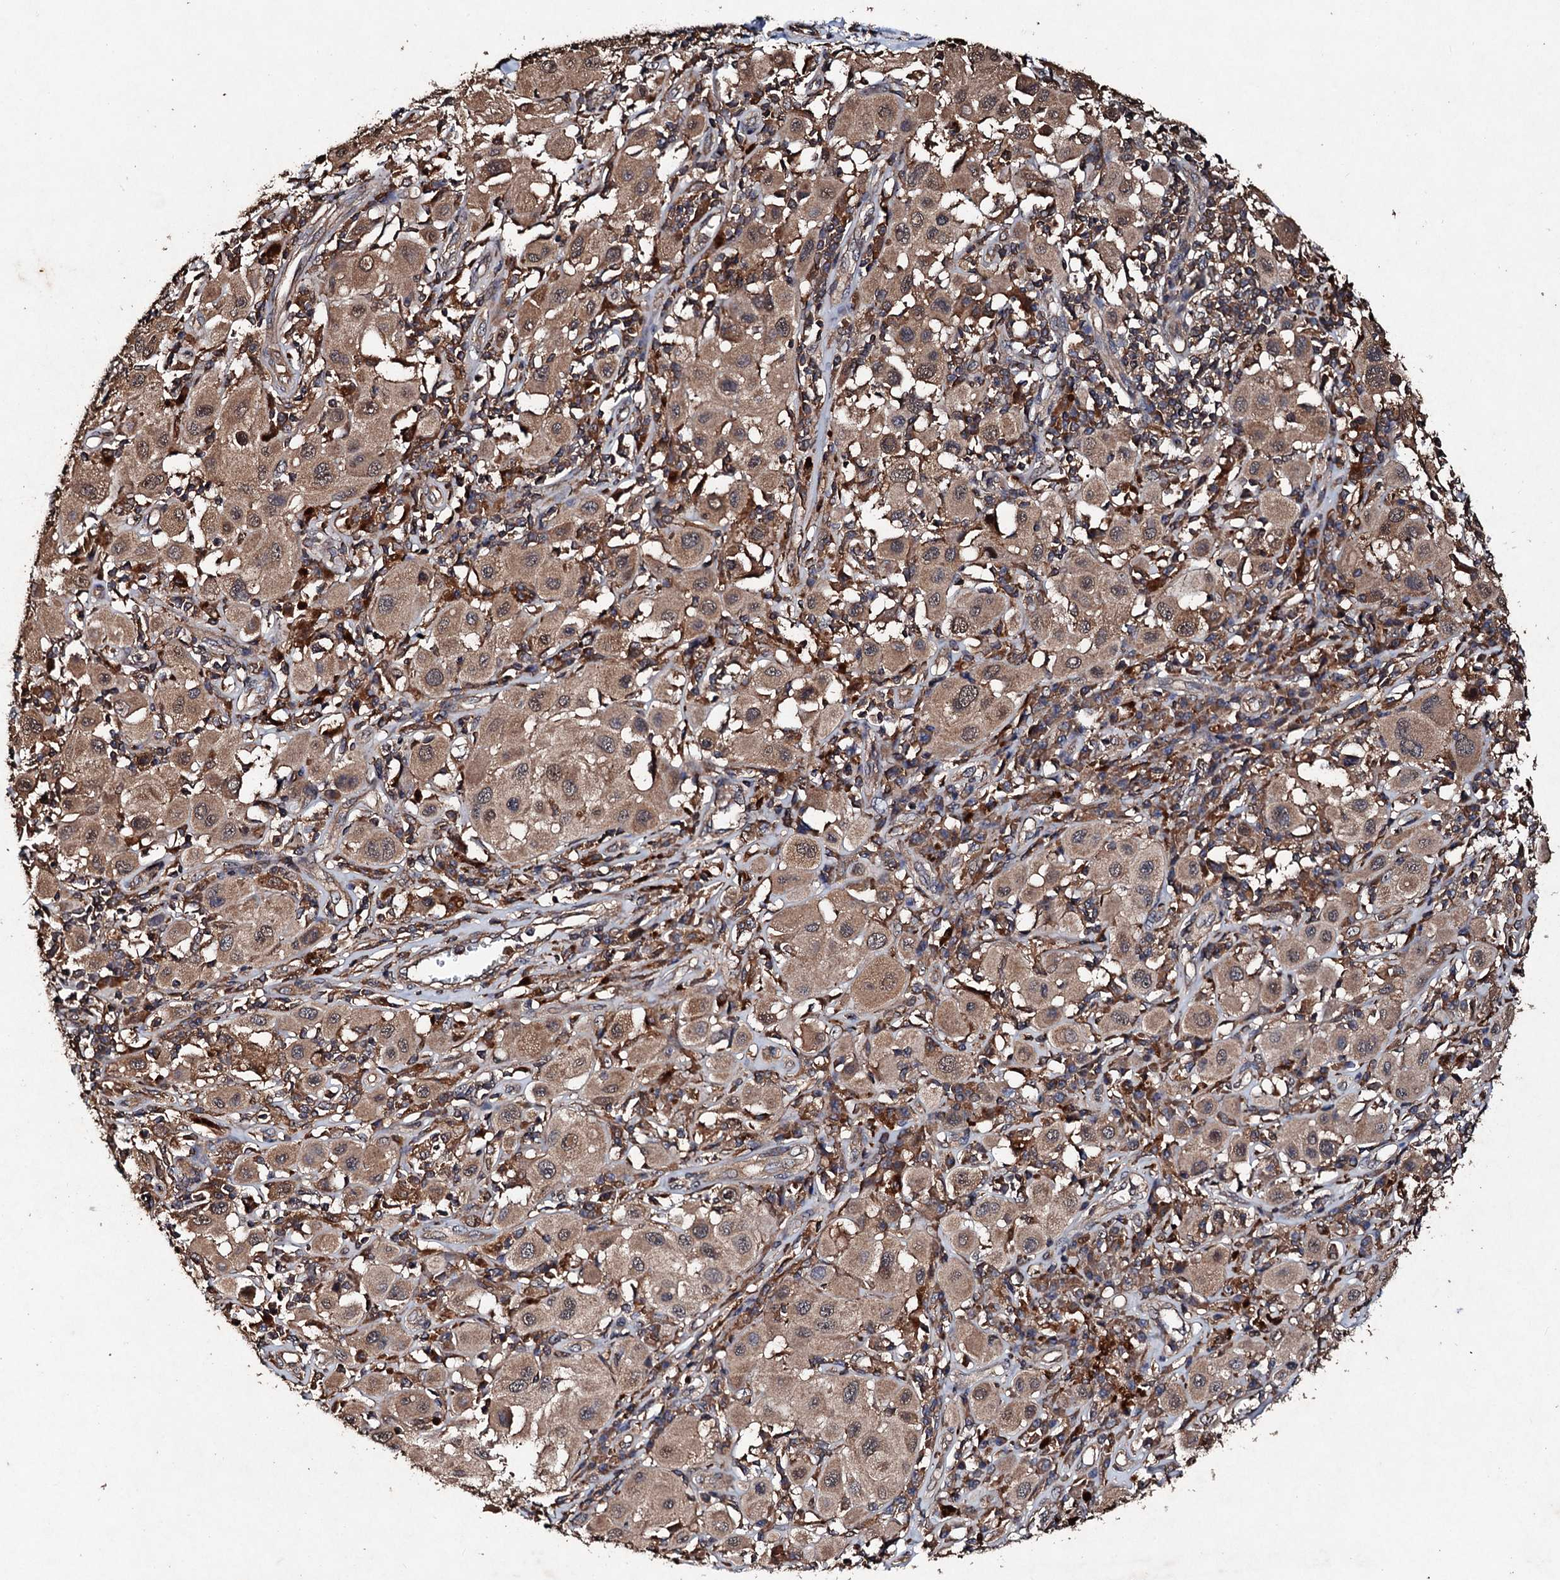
{"staining": {"intensity": "moderate", "quantity": ">75%", "location": "cytoplasmic/membranous,nuclear"}, "tissue": "melanoma", "cell_type": "Tumor cells", "image_type": "cancer", "snomed": [{"axis": "morphology", "description": "Malignant melanoma, Metastatic site"}, {"axis": "topography", "description": "Skin"}], "caption": "A photomicrograph of human malignant melanoma (metastatic site) stained for a protein displays moderate cytoplasmic/membranous and nuclear brown staining in tumor cells.", "gene": "KERA", "patient": {"sex": "male", "age": 41}}